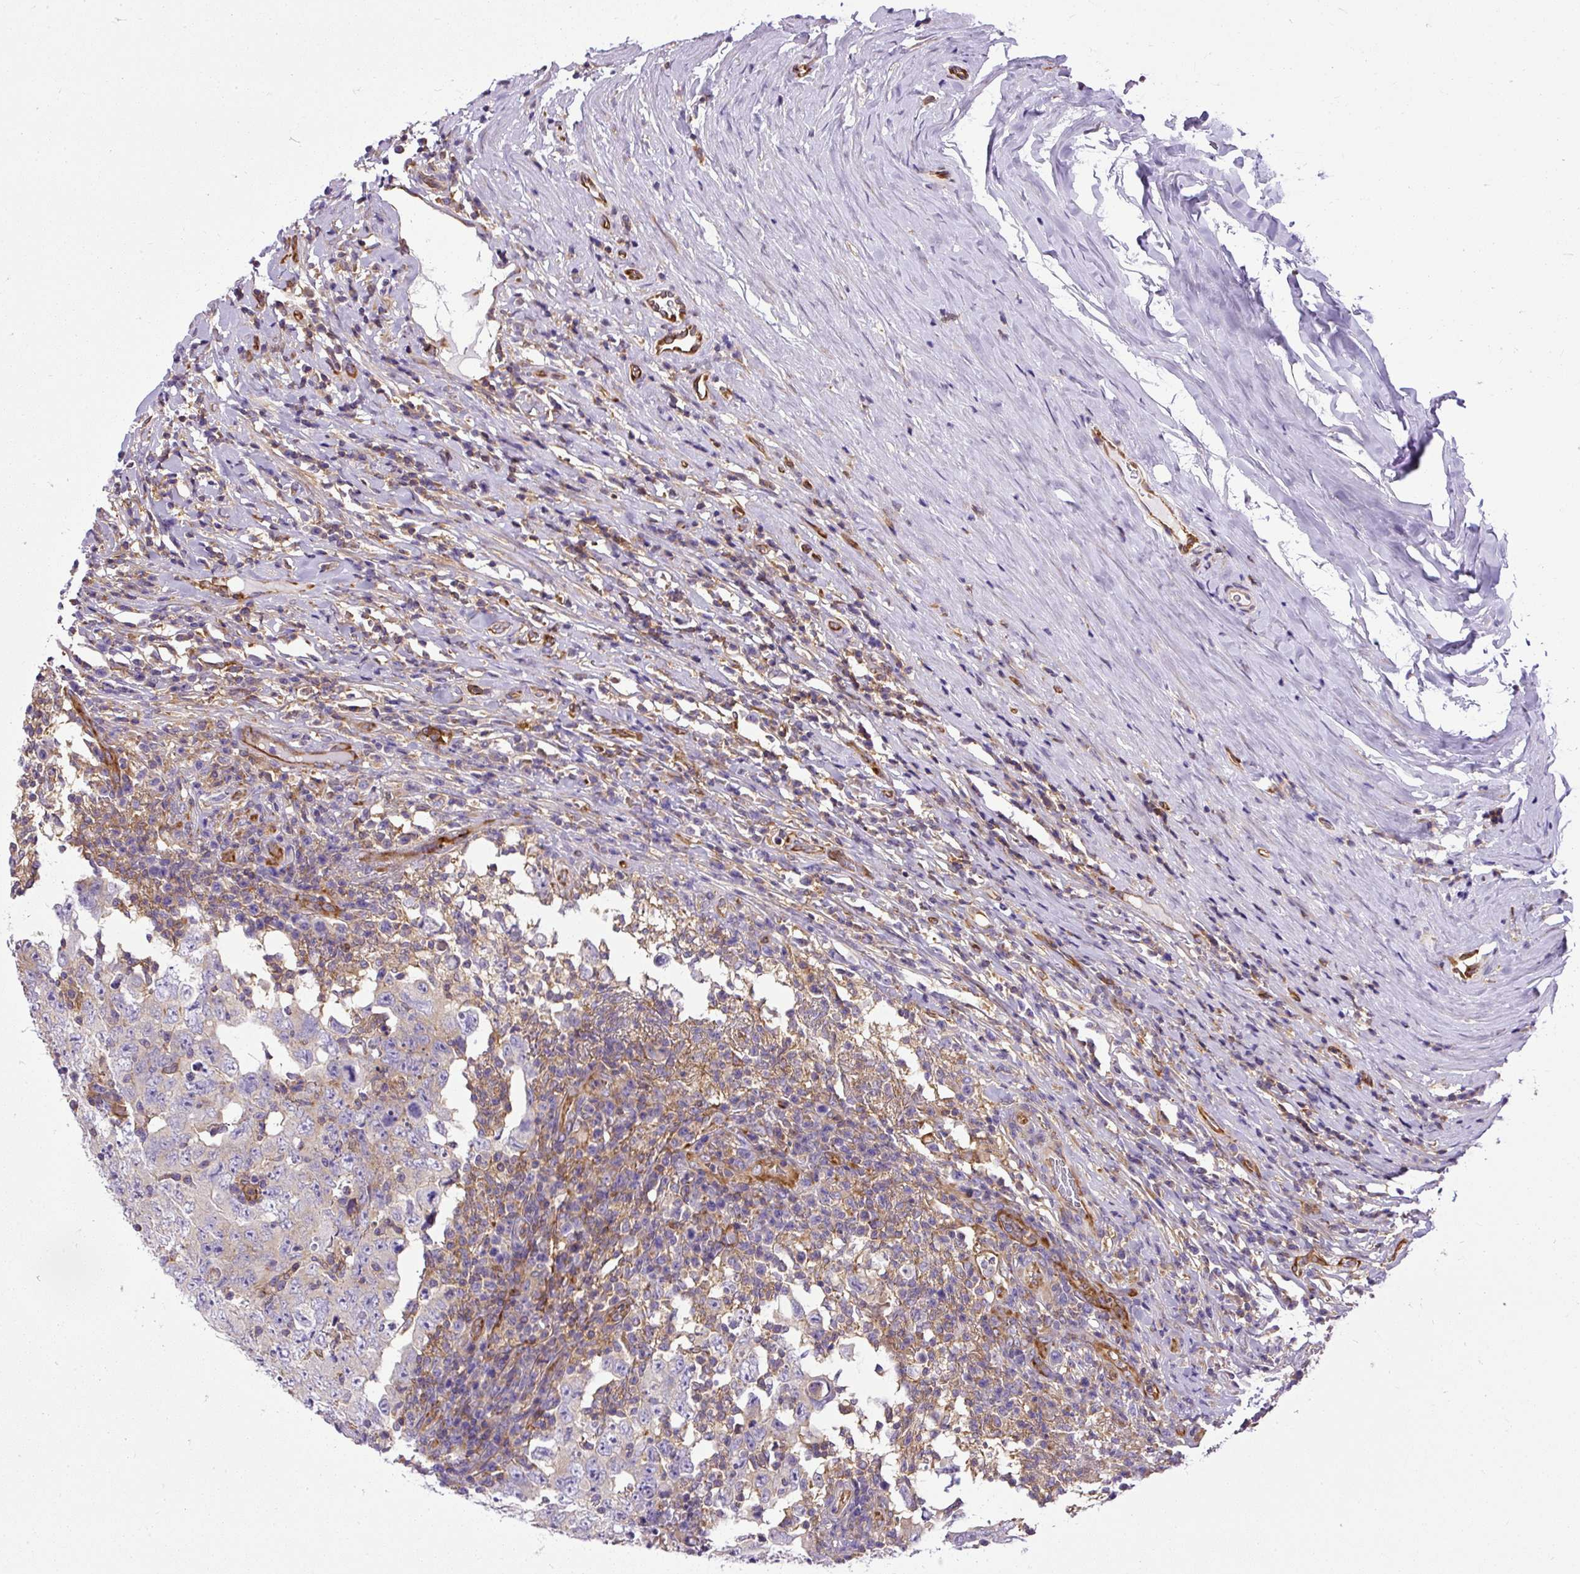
{"staining": {"intensity": "negative", "quantity": "none", "location": "none"}, "tissue": "testis cancer", "cell_type": "Tumor cells", "image_type": "cancer", "snomed": [{"axis": "morphology", "description": "Carcinoma, Embryonal, NOS"}, {"axis": "topography", "description": "Testis"}], "caption": "This histopathology image is of testis cancer stained with immunohistochemistry (IHC) to label a protein in brown with the nuclei are counter-stained blue. There is no expression in tumor cells.", "gene": "MAP1S", "patient": {"sex": "male", "age": 26}}